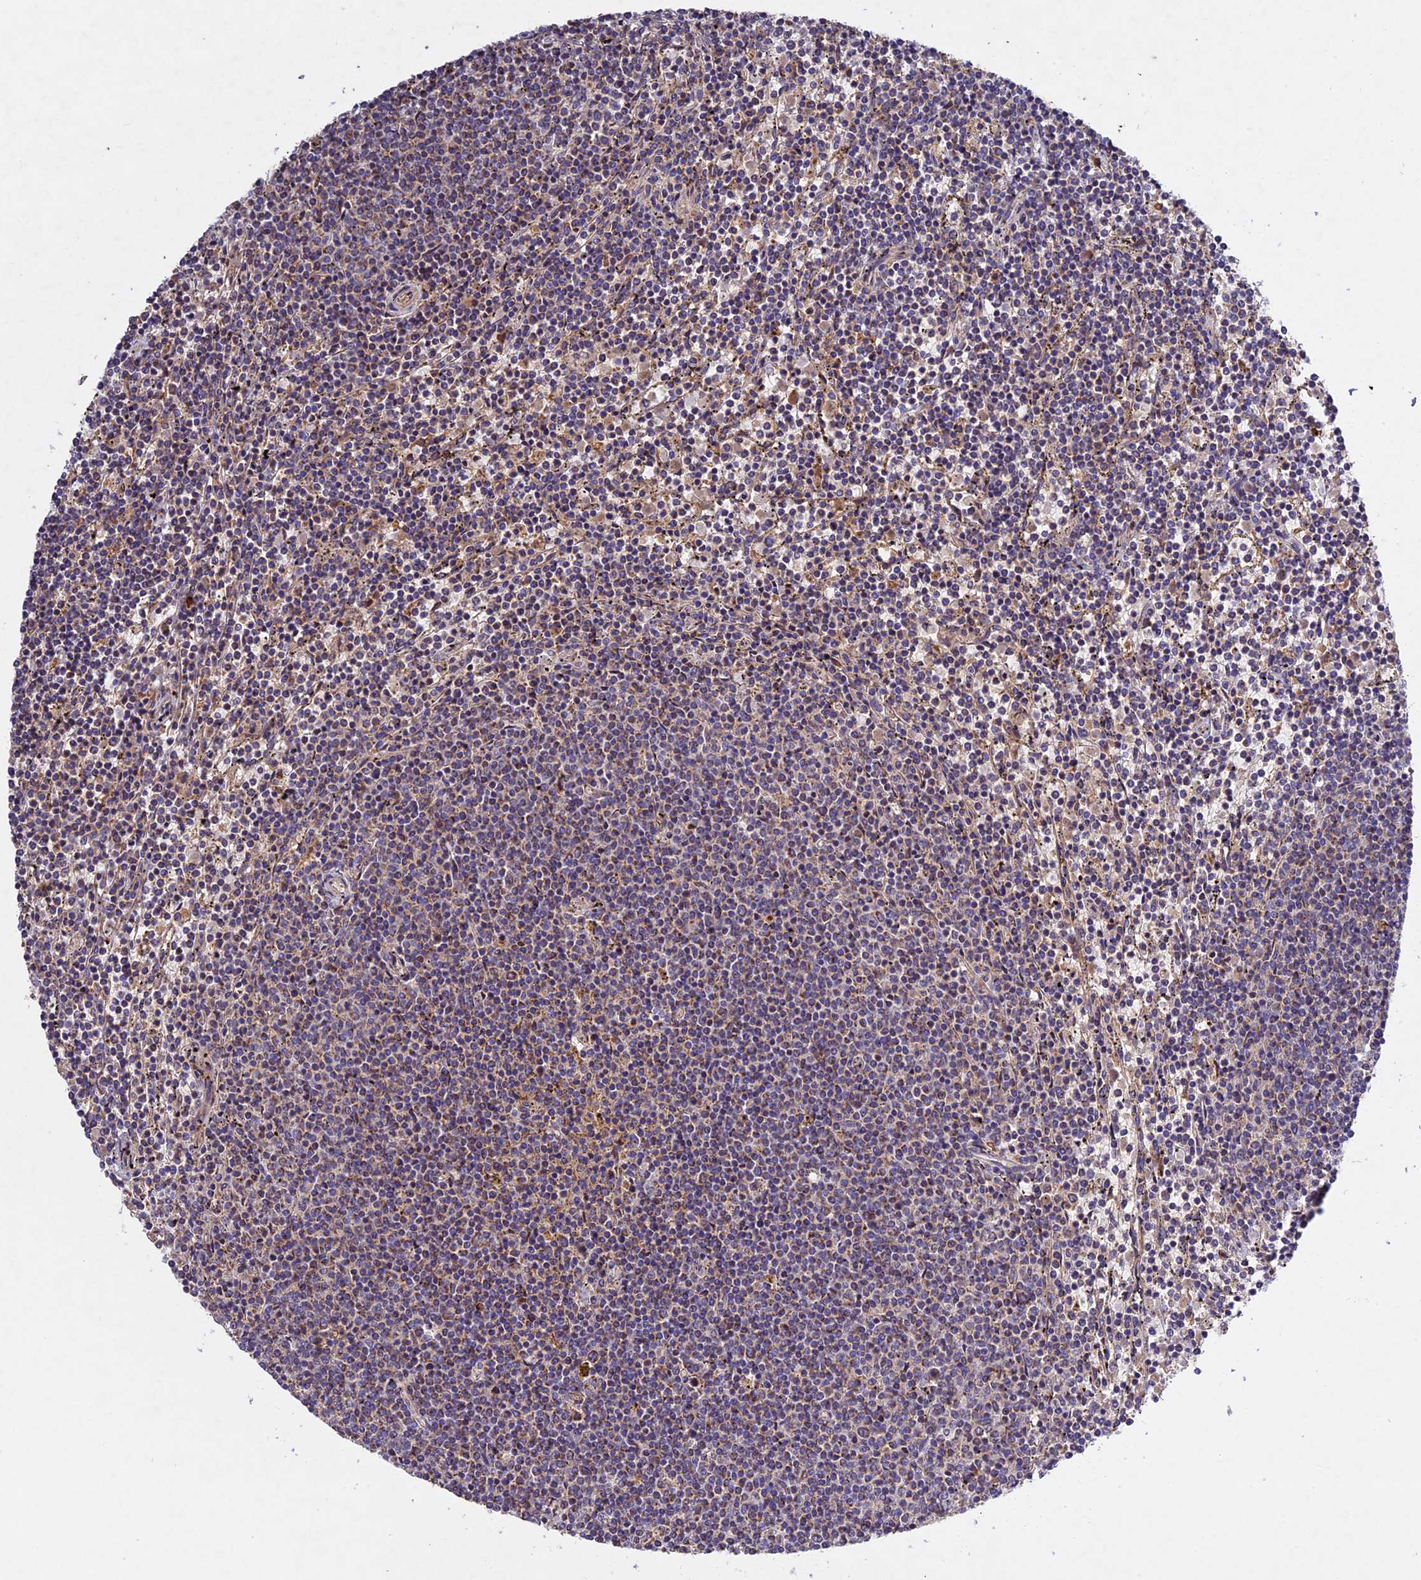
{"staining": {"intensity": "weak", "quantity": "<25%", "location": "cytoplasmic/membranous"}, "tissue": "lymphoma", "cell_type": "Tumor cells", "image_type": "cancer", "snomed": [{"axis": "morphology", "description": "Malignant lymphoma, non-Hodgkin's type, Low grade"}, {"axis": "topography", "description": "Spleen"}], "caption": "An image of human malignant lymphoma, non-Hodgkin's type (low-grade) is negative for staining in tumor cells.", "gene": "OCEL1", "patient": {"sex": "female", "age": 50}}